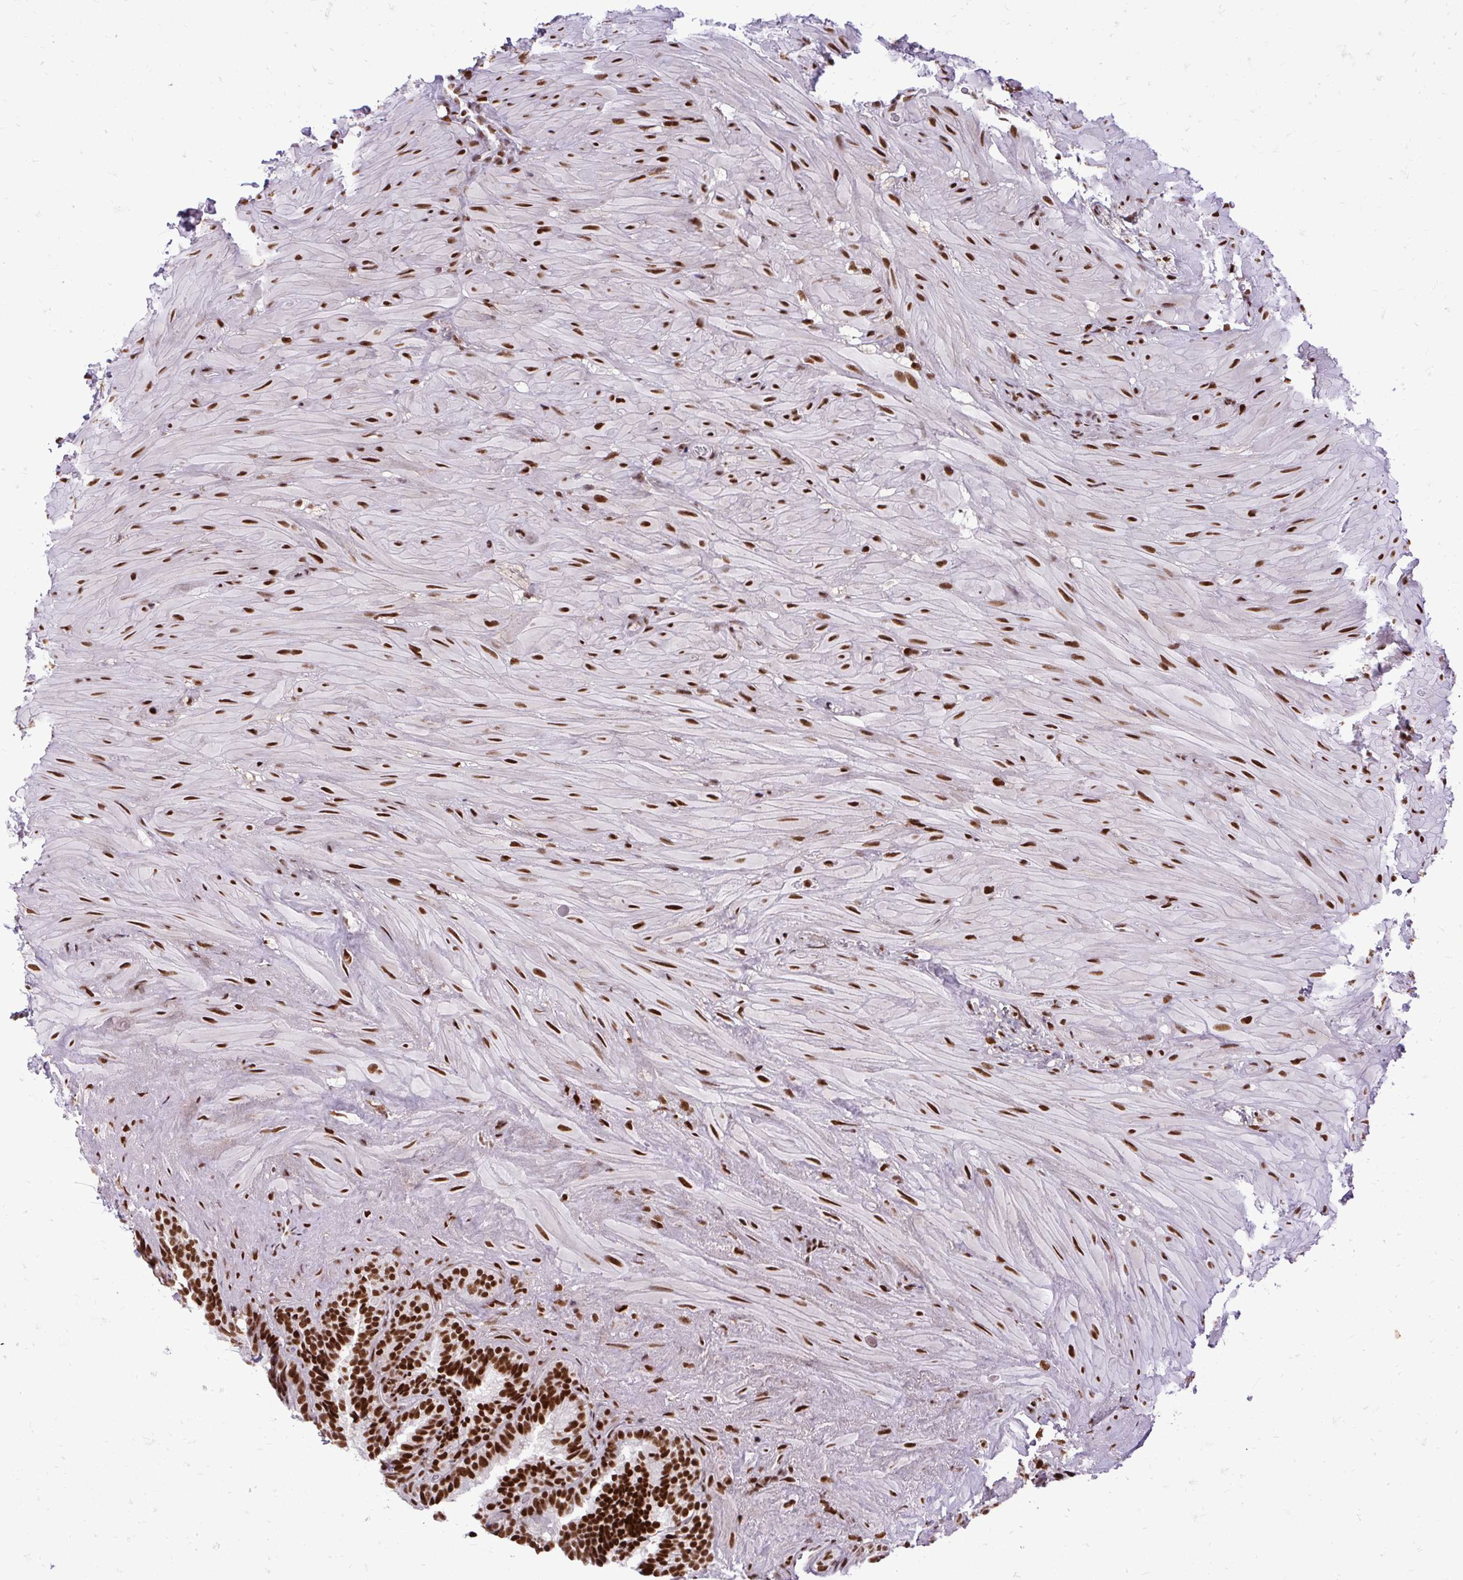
{"staining": {"intensity": "strong", "quantity": ">75%", "location": "nuclear"}, "tissue": "seminal vesicle", "cell_type": "Glandular cells", "image_type": "normal", "snomed": [{"axis": "morphology", "description": "Normal tissue, NOS"}, {"axis": "topography", "description": "Seminal veicle"}], "caption": "The histopathology image shows immunohistochemical staining of normal seminal vesicle. There is strong nuclear staining is appreciated in about >75% of glandular cells. (Stains: DAB (3,3'-diaminobenzidine) in brown, nuclei in blue, Microscopy: brightfield microscopy at high magnification).", "gene": "CDYL", "patient": {"sex": "male", "age": 60}}